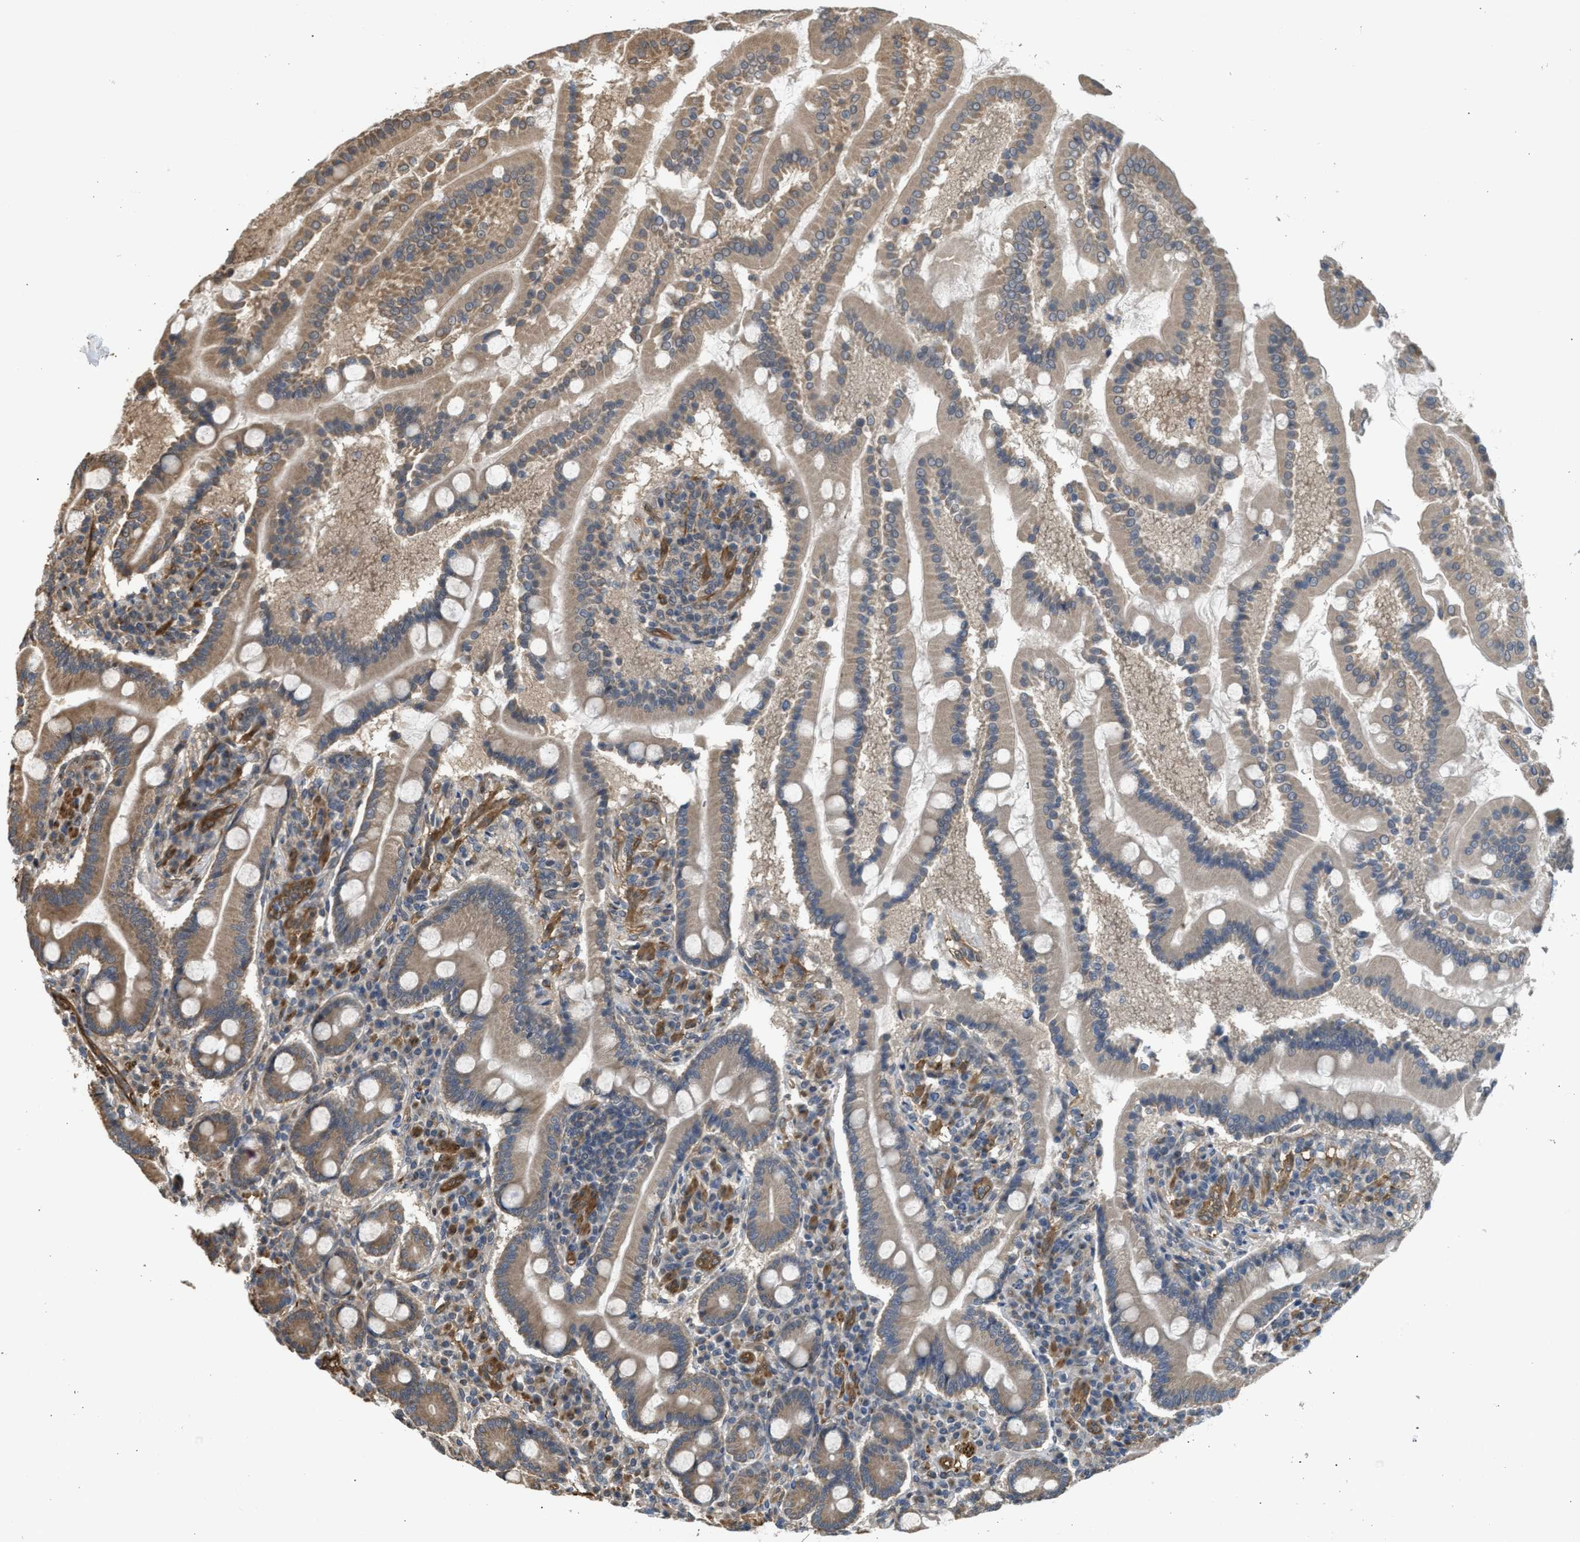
{"staining": {"intensity": "moderate", "quantity": ">75%", "location": "cytoplasmic/membranous"}, "tissue": "duodenum", "cell_type": "Glandular cells", "image_type": "normal", "snomed": [{"axis": "morphology", "description": "Normal tissue, NOS"}, {"axis": "topography", "description": "Duodenum"}], "caption": "DAB immunohistochemical staining of normal human duodenum exhibits moderate cytoplasmic/membranous protein staining in about >75% of glandular cells.", "gene": "BAG3", "patient": {"sex": "male", "age": 50}}